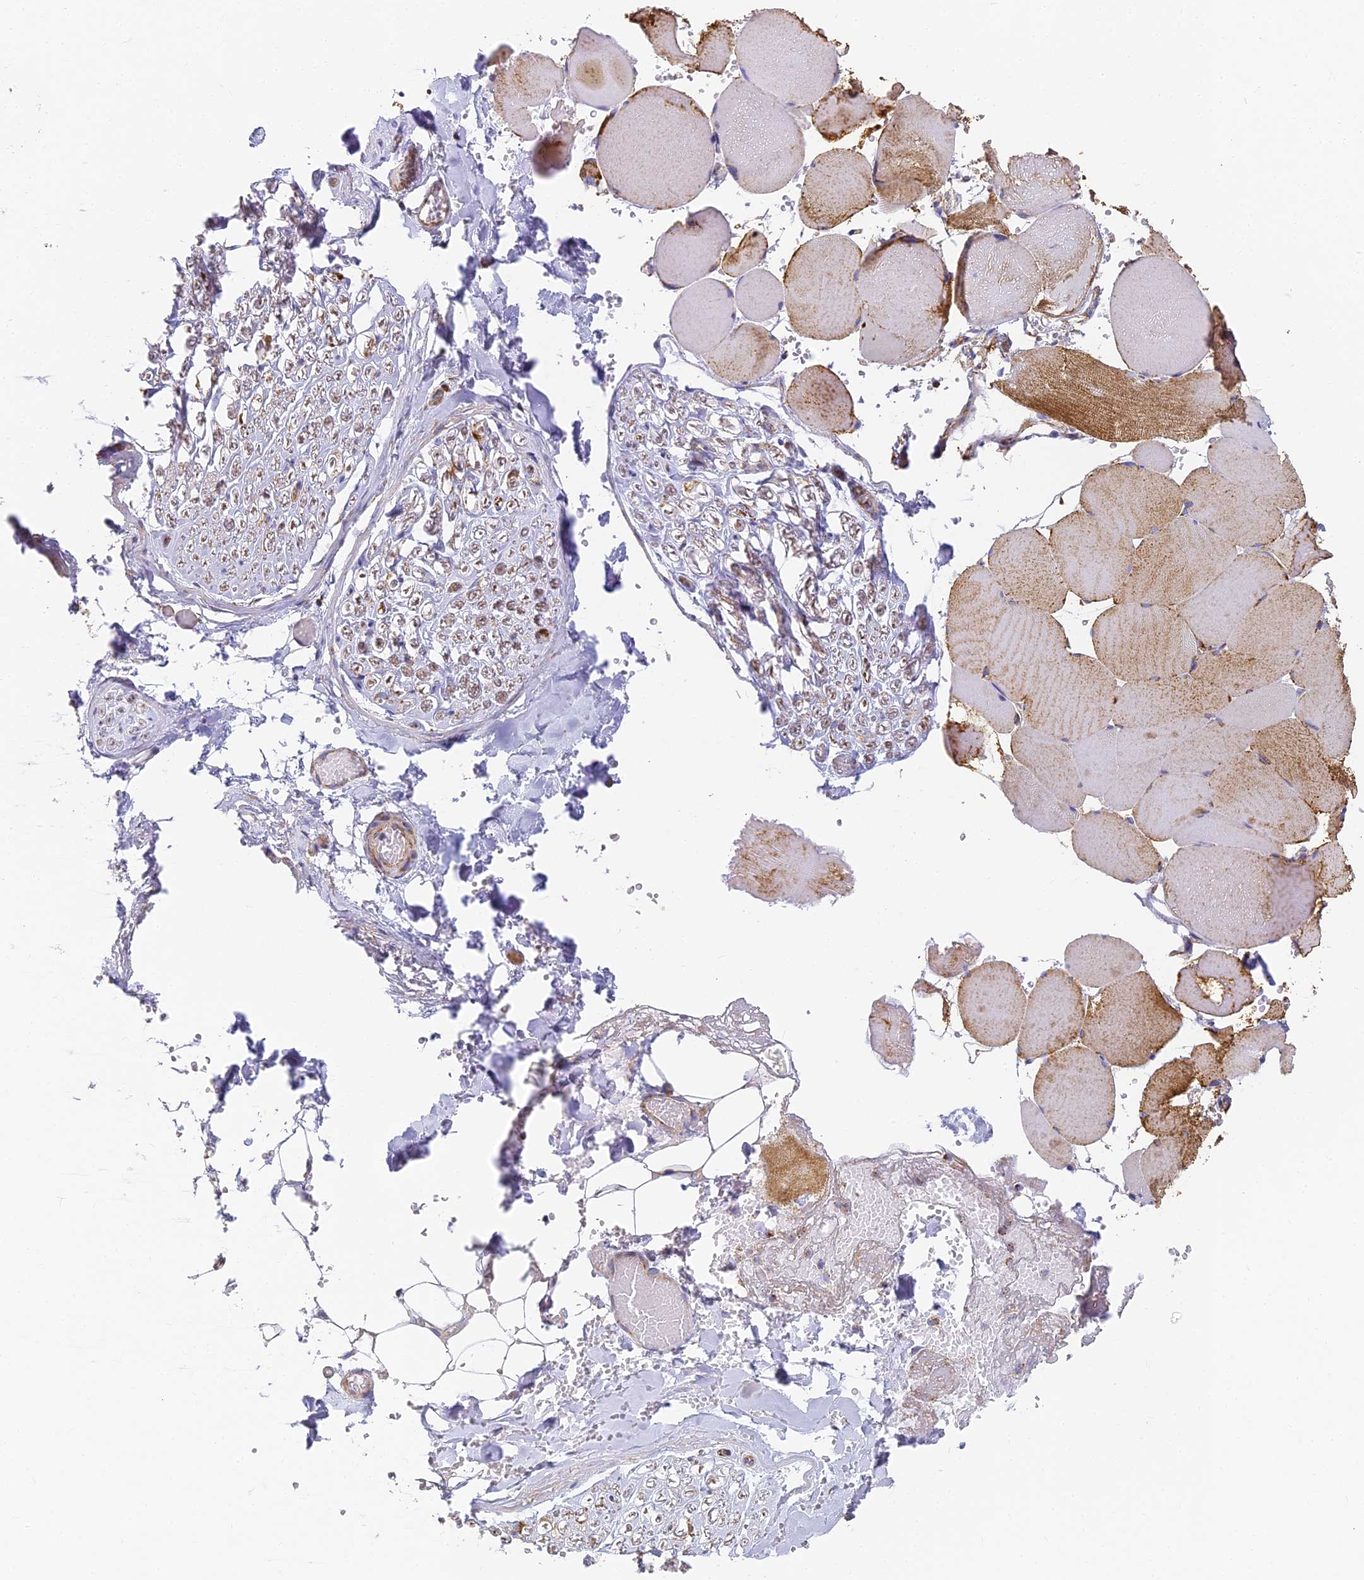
{"staining": {"intensity": "moderate", "quantity": "<25%", "location": "cytoplasmic/membranous"}, "tissue": "adipose tissue", "cell_type": "Adipocytes", "image_type": "normal", "snomed": [{"axis": "morphology", "description": "Normal tissue, NOS"}, {"axis": "topography", "description": "Skeletal muscle"}, {"axis": "topography", "description": "Peripheral nerve tissue"}], "caption": "Protein staining of unremarkable adipose tissue reveals moderate cytoplasmic/membranous staining in about <25% of adipocytes. (DAB (3,3'-diaminobenzidine) IHC with brightfield microscopy, high magnification).", "gene": "COX6C", "patient": {"sex": "female", "age": 55}}